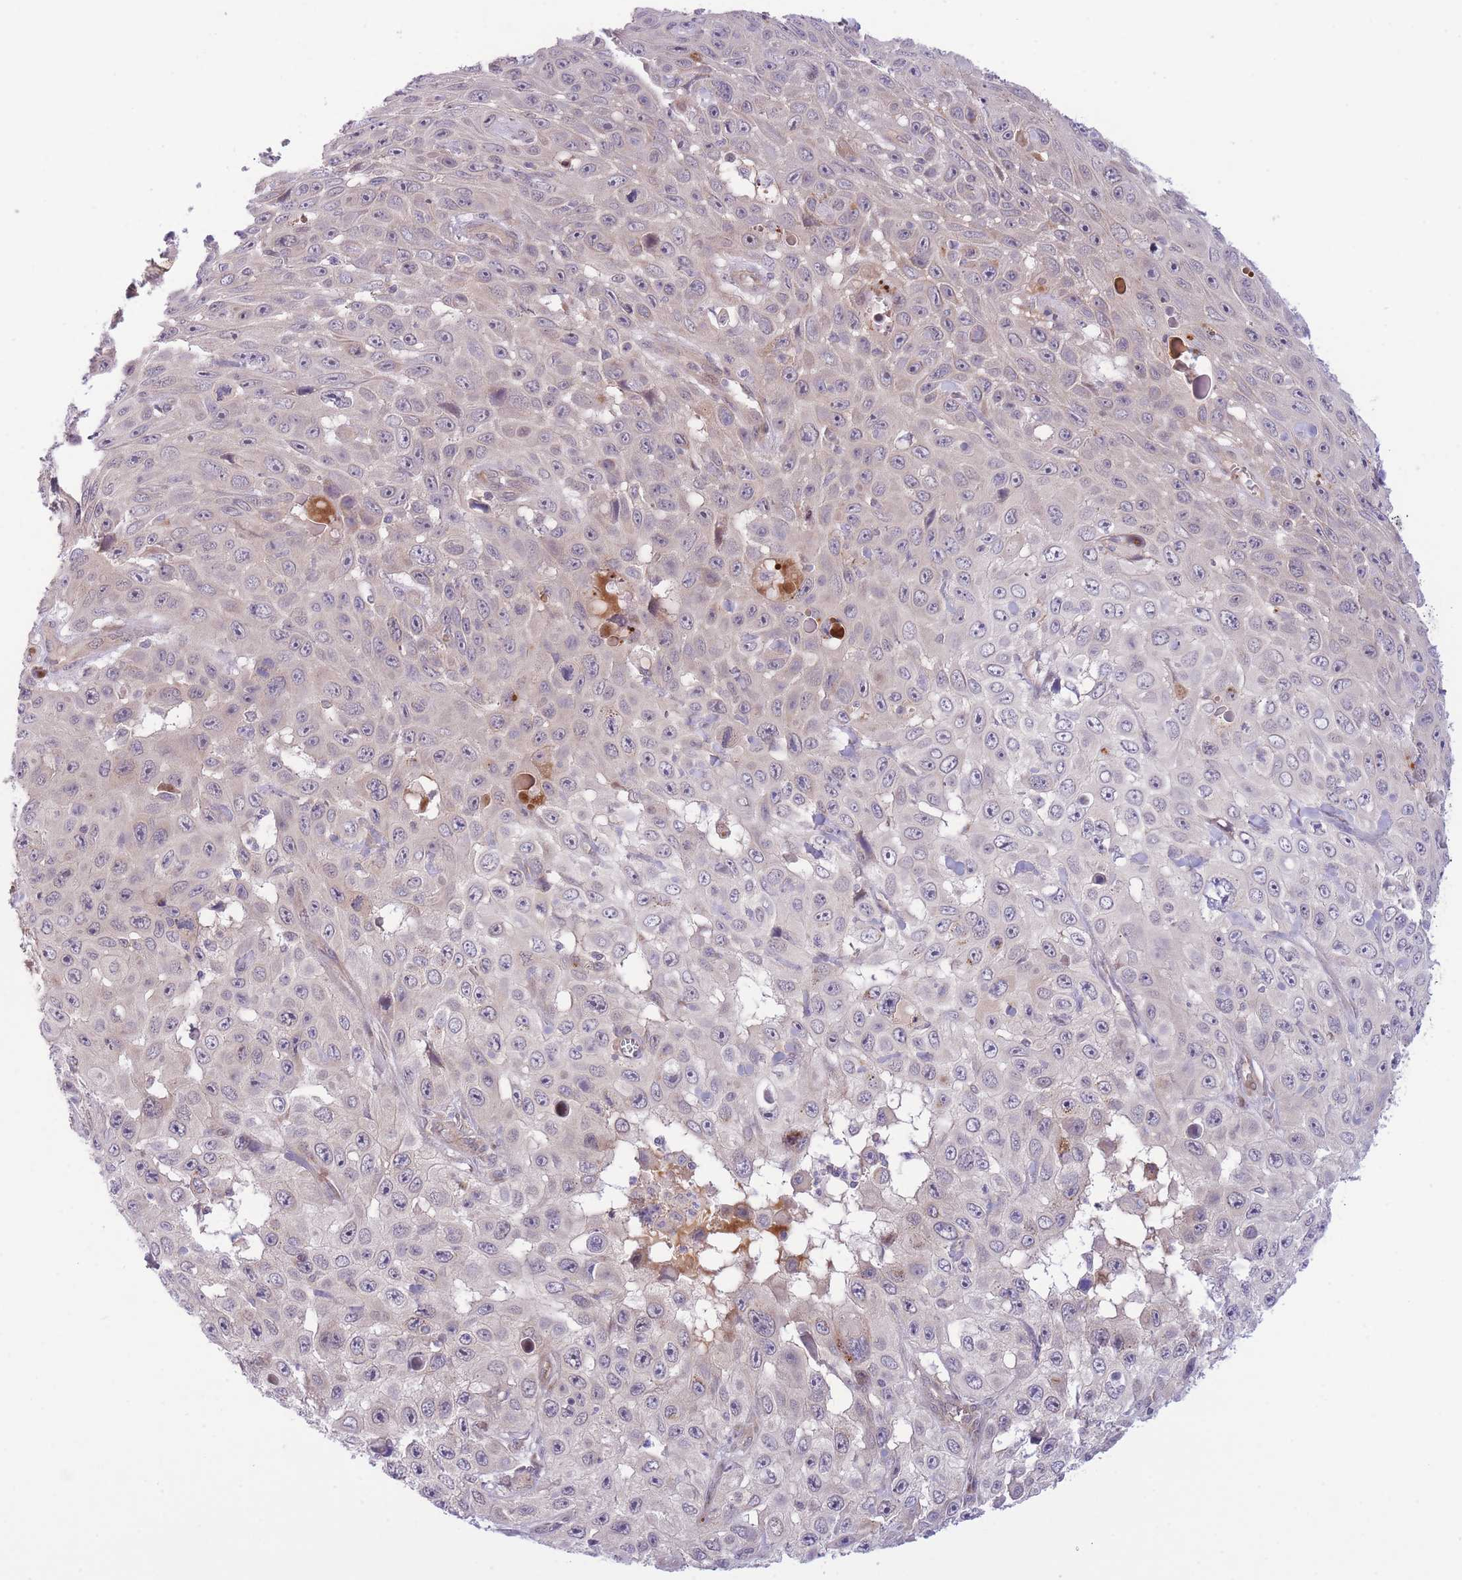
{"staining": {"intensity": "negative", "quantity": "none", "location": "none"}, "tissue": "skin cancer", "cell_type": "Tumor cells", "image_type": "cancer", "snomed": [{"axis": "morphology", "description": "Squamous cell carcinoma, NOS"}, {"axis": "topography", "description": "Skin"}], "caption": "Skin cancer stained for a protein using immunohistochemistry exhibits no expression tumor cells.", "gene": "CDC25B", "patient": {"sex": "male", "age": 82}}